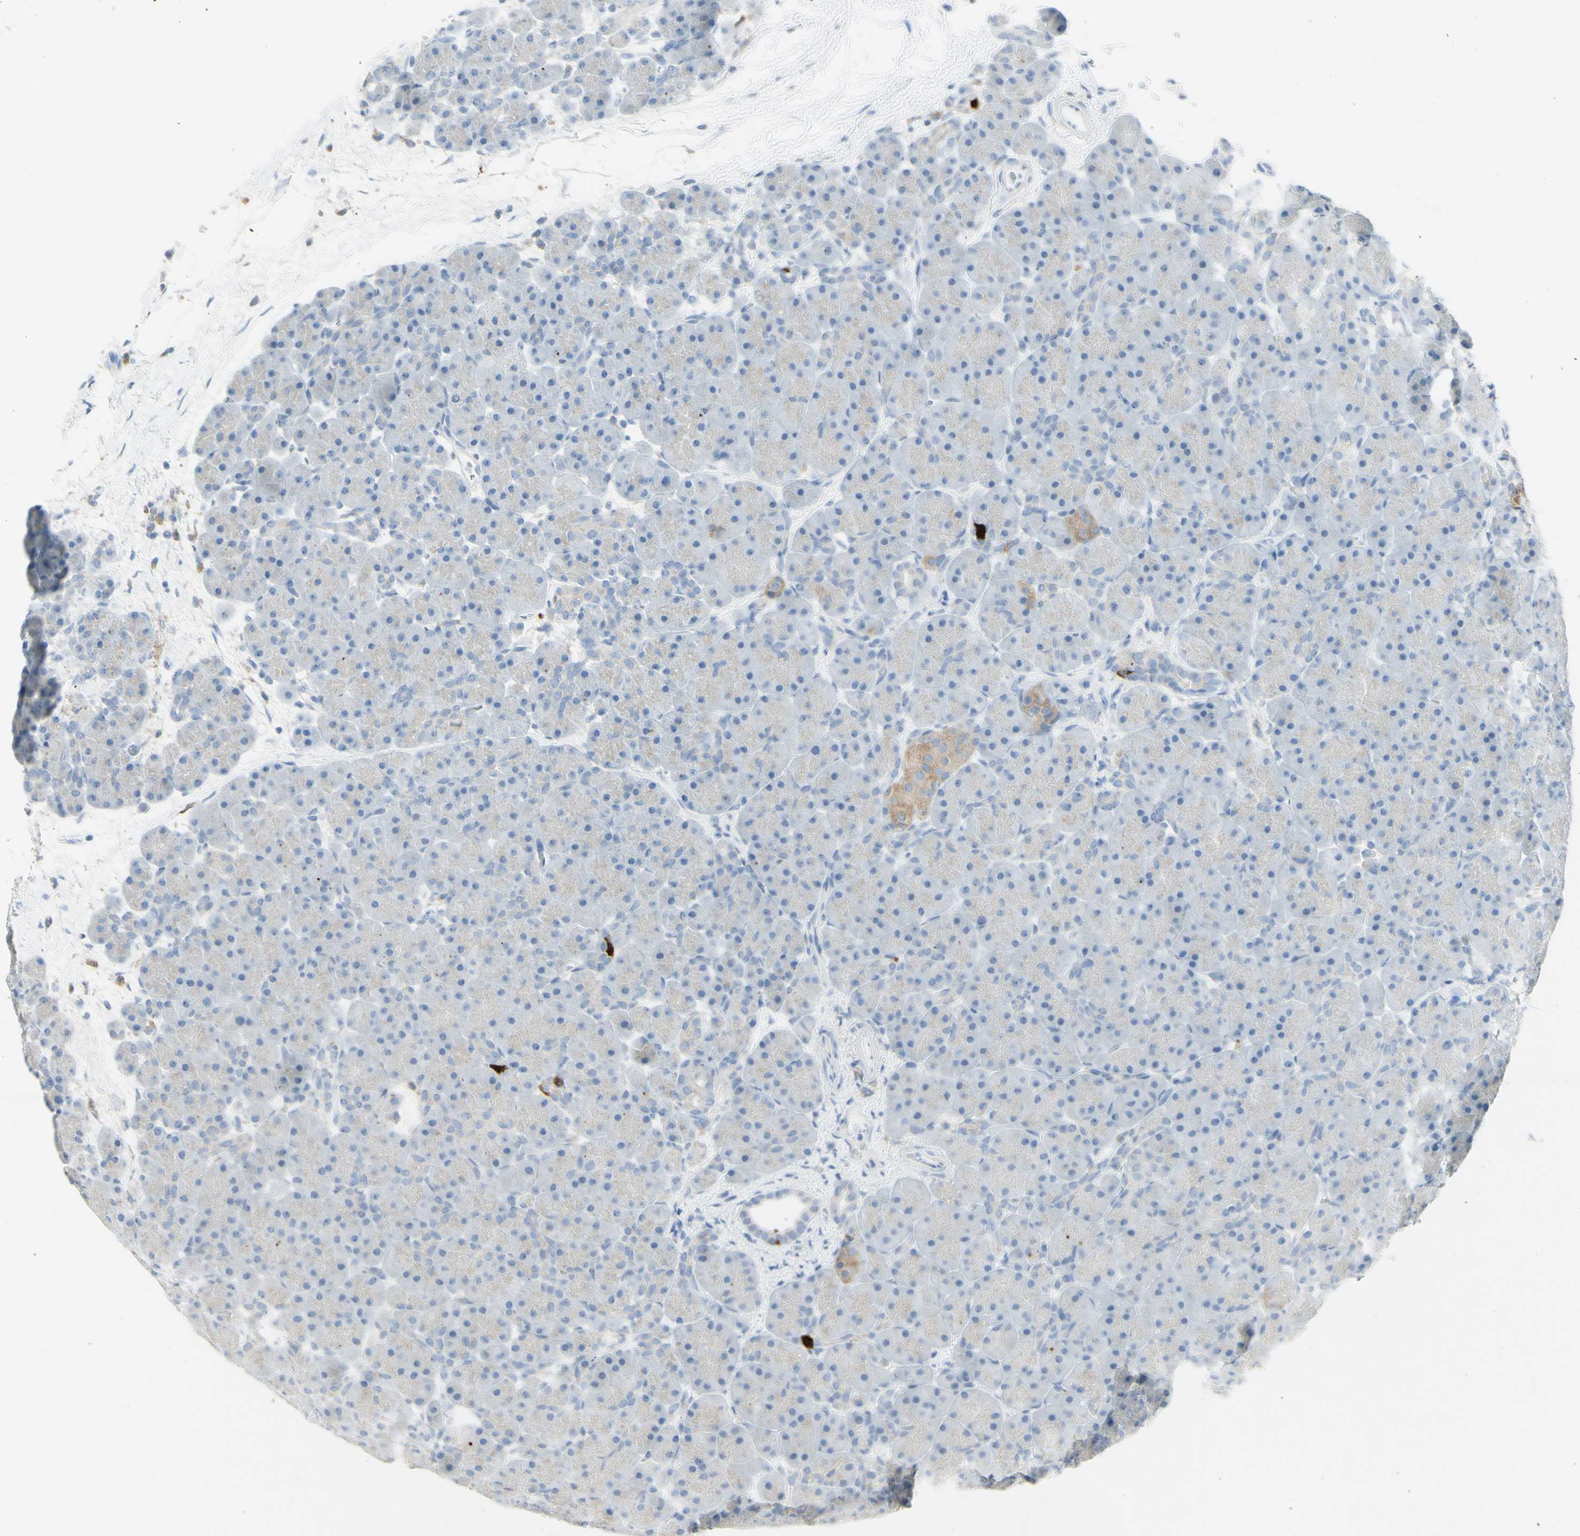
{"staining": {"intensity": "negative", "quantity": "none", "location": "none"}, "tissue": "pancreas", "cell_type": "Exocrine glandular cells", "image_type": "normal", "snomed": [{"axis": "morphology", "description": "Normal tissue, NOS"}, {"axis": "topography", "description": "Pancreas"}], "caption": "A high-resolution histopathology image shows immunohistochemistry (IHC) staining of benign pancreas, which demonstrates no significant staining in exocrine glandular cells. The staining was performed using DAB (3,3'-diaminobenzidine) to visualize the protein expression in brown, while the nuclei were stained in blue with hematoxylin (Magnification: 20x).", "gene": "ATP6V1B1", "patient": {"sex": "male", "age": 66}}